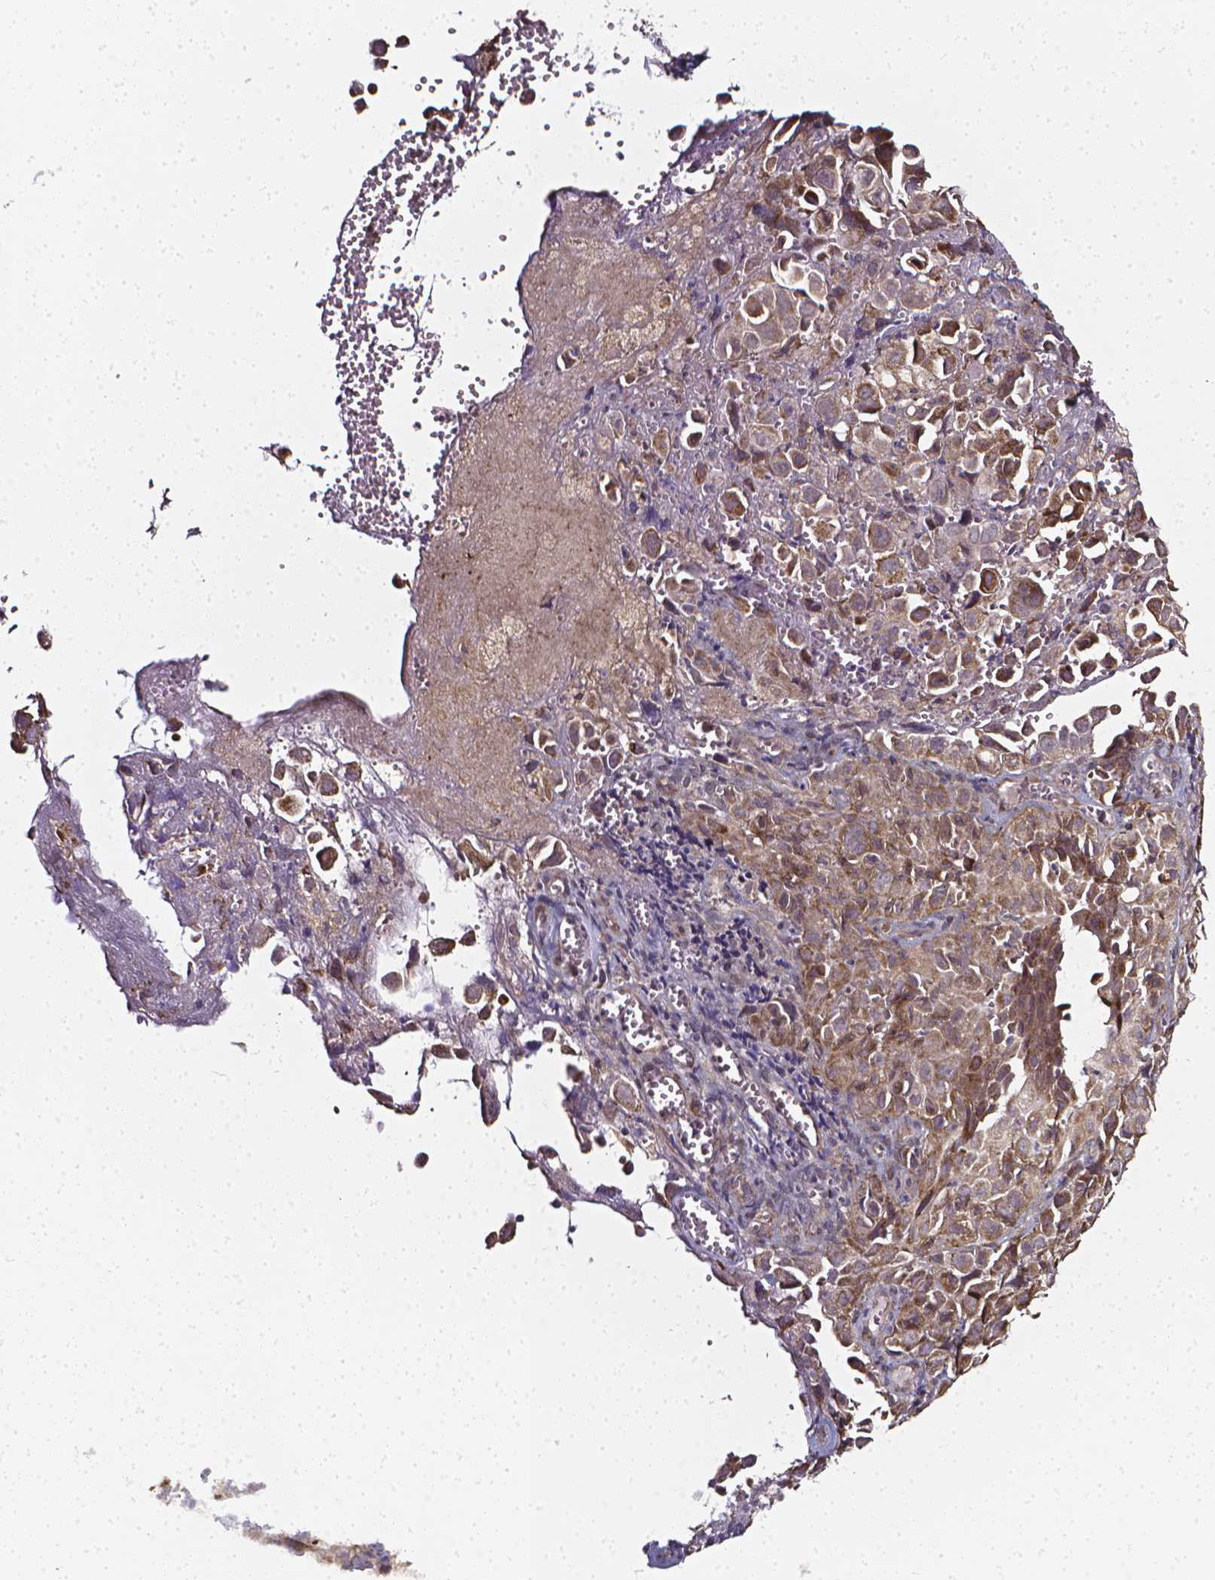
{"staining": {"intensity": "moderate", "quantity": ">75%", "location": "cytoplasmic/membranous"}, "tissue": "cervical cancer", "cell_type": "Tumor cells", "image_type": "cancer", "snomed": [{"axis": "morphology", "description": "Squamous cell carcinoma, NOS"}, {"axis": "topography", "description": "Cervix"}], "caption": "Immunohistochemical staining of human cervical cancer reveals medium levels of moderate cytoplasmic/membranous protein staining in approximately >75% of tumor cells. (Stains: DAB in brown, nuclei in blue, Microscopy: brightfield microscopy at high magnification).", "gene": "PRAG1", "patient": {"sex": "female", "age": 55}}